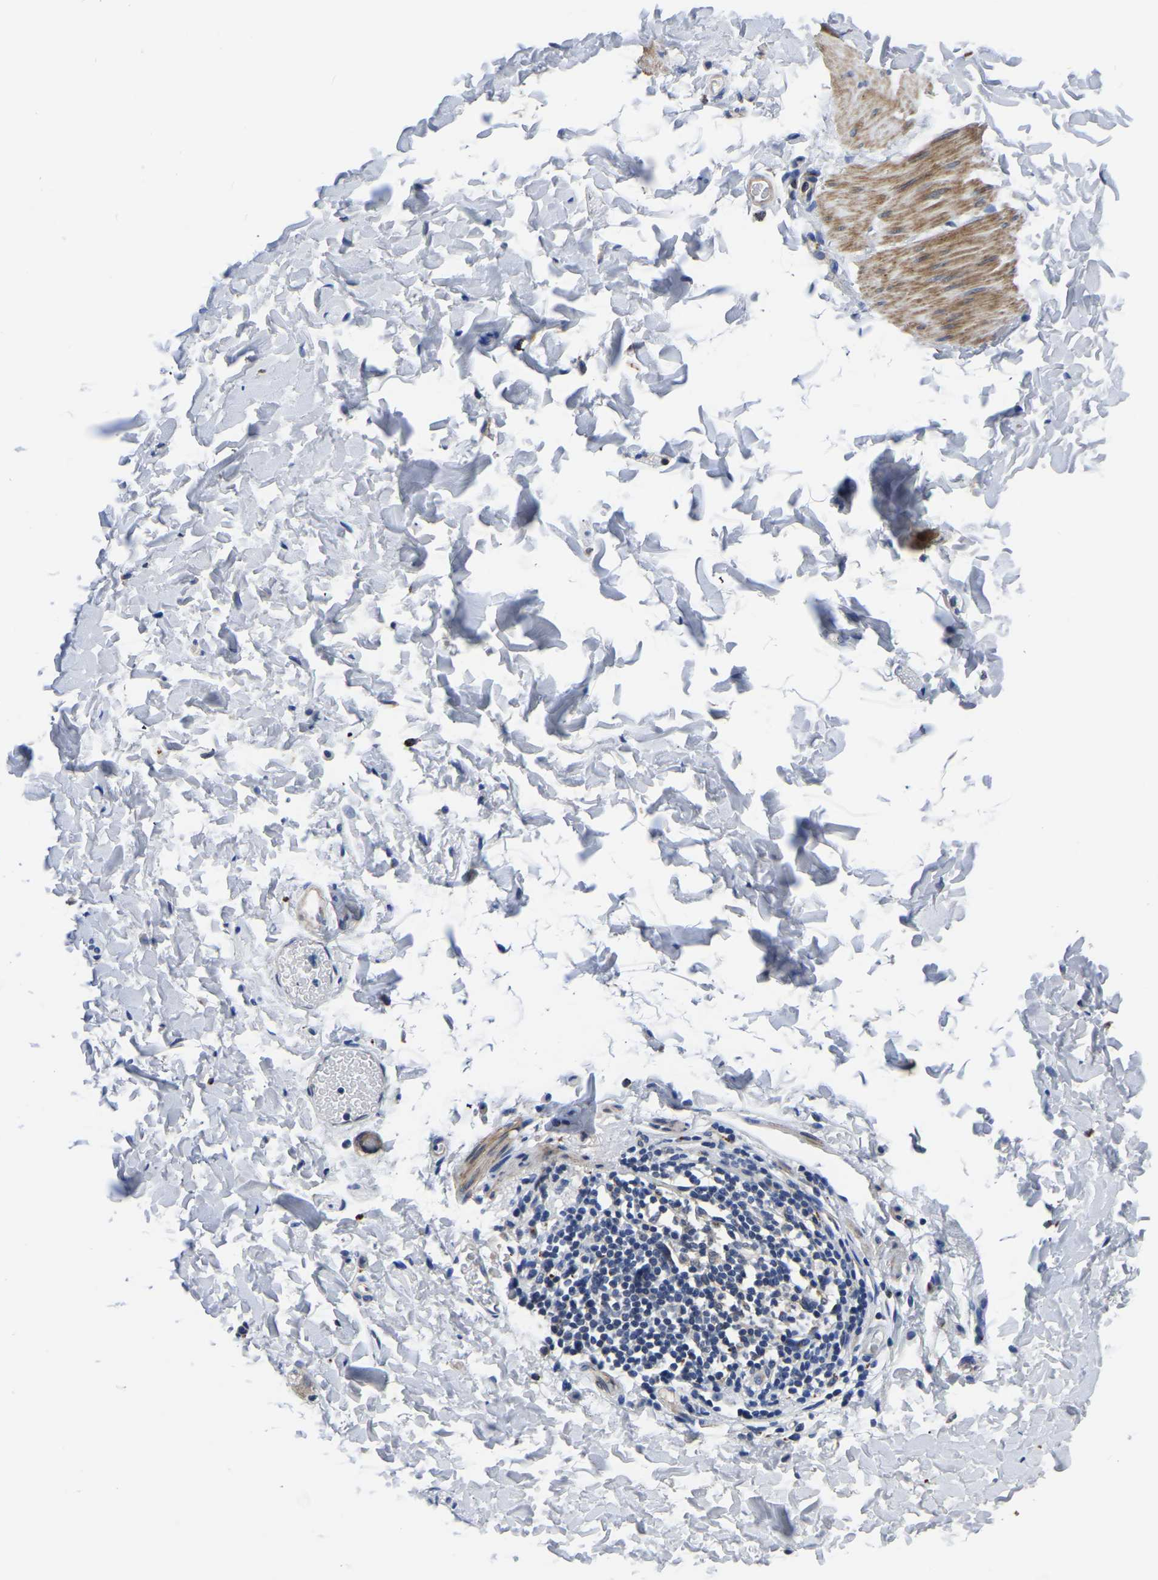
{"staining": {"intensity": "moderate", "quantity": "<25%", "location": "cytoplasmic/membranous"}, "tissue": "smooth muscle", "cell_type": "Smooth muscle cells", "image_type": "normal", "snomed": [{"axis": "morphology", "description": "Normal tissue, NOS"}, {"axis": "topography", "description": "Smooth muscle"}, {"axis": "topography", "description": "Colon"}], "caption": "Smooth muscle stained with DAB IHC demonstrates low levels of moderate cytoplasmic/membranous expression in about <25% of smooth muscle cells. (DAB (3,3'-diaminobenzidine) = brown stain, brightfield microscopy at high magnification).", "gene": "PDLIM7", "patient": {"sex": "male", "age": 67}}